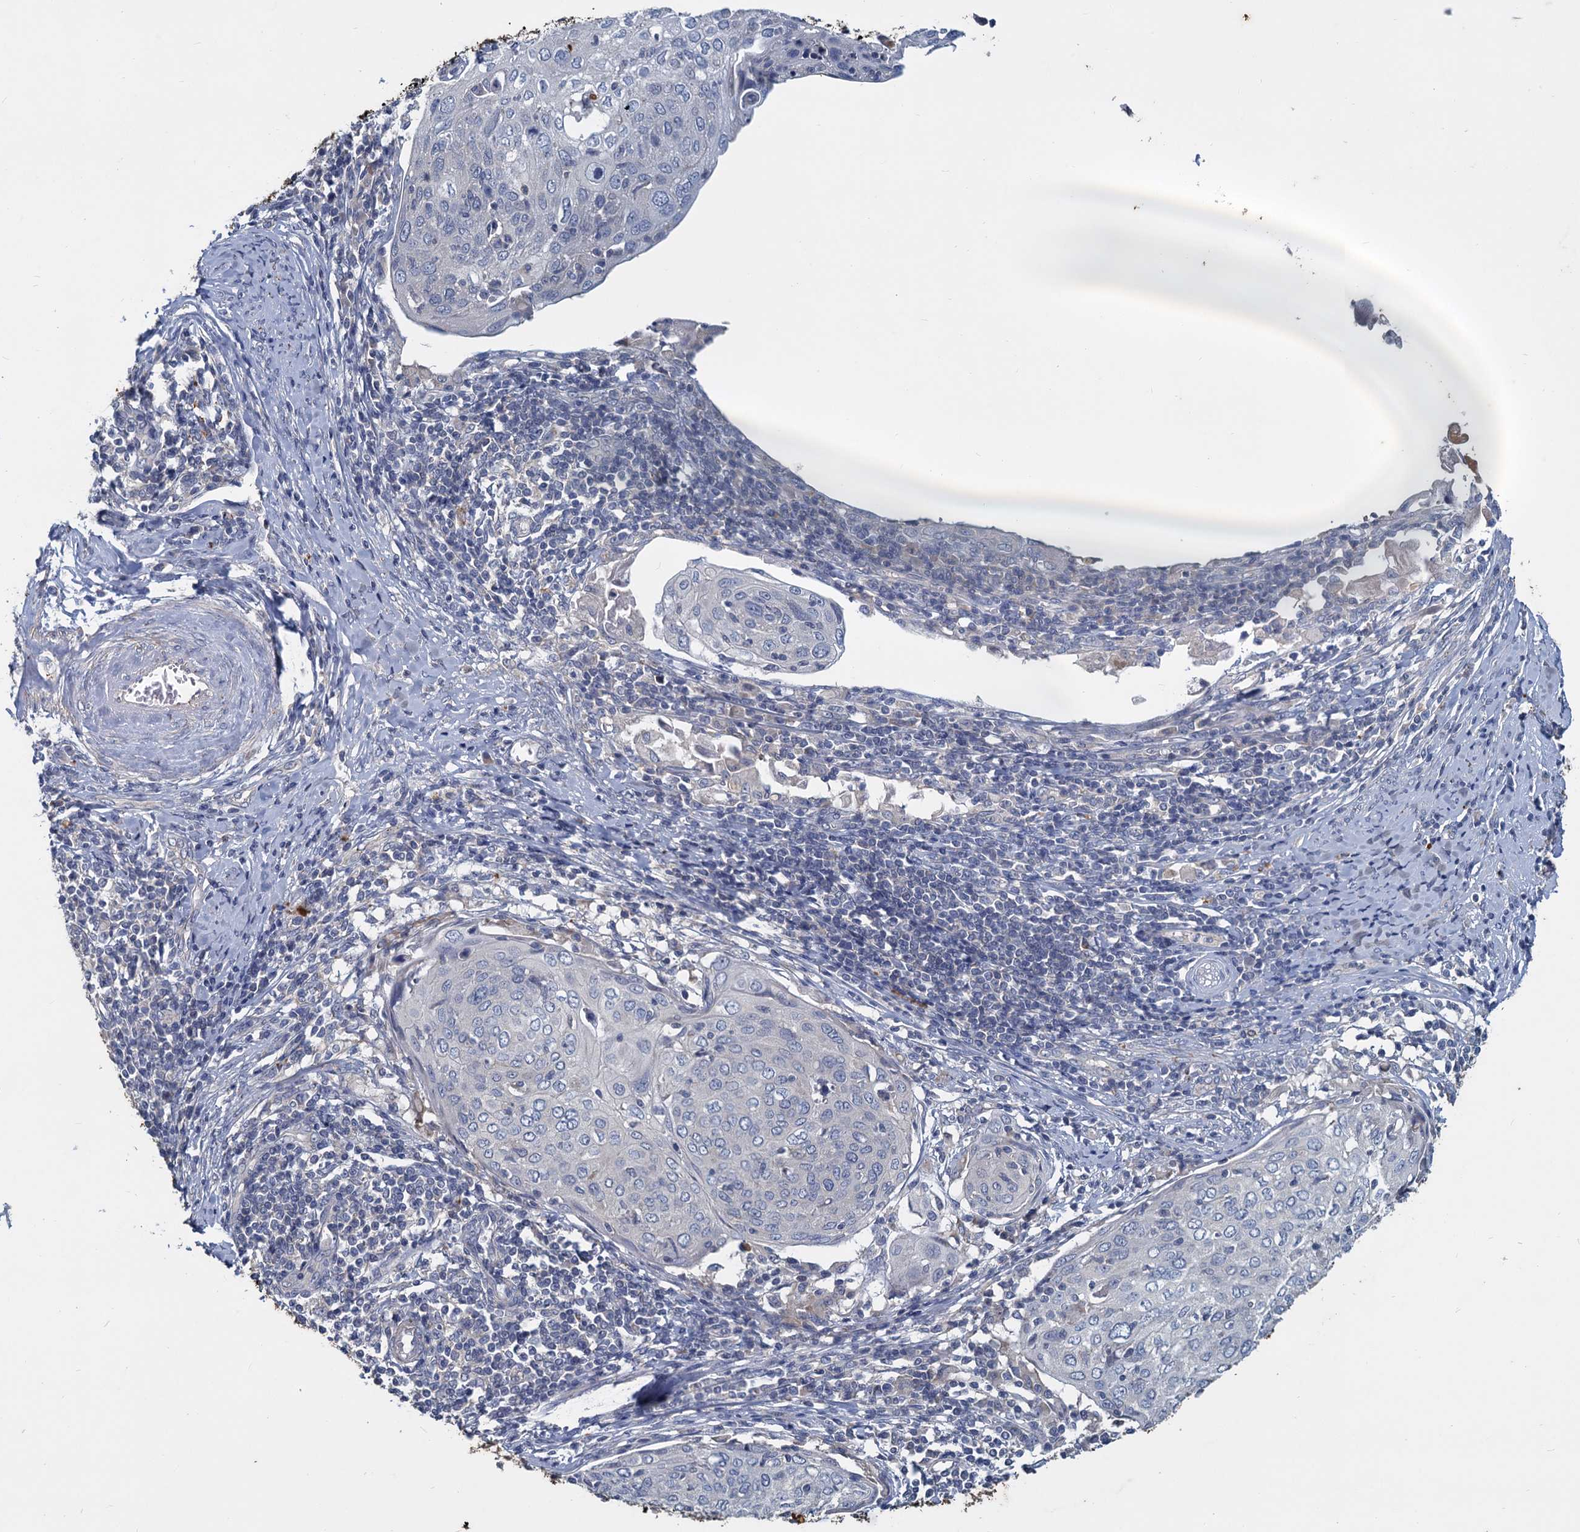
{"staining": {"intensity": "negative", "quantity": "none", "location": "none"}, "tissue": "cervical cancer", "cell_type": "Tumor cells", "image_type": "cancer", "snomed": [{"axis": "morphology", "description": "Squamous cell carcinoma, NOS"}, {"axis": "topography", "description": "Cervix"}], "caption": "IHC of cervical squamous cell carcinoma displays no expression in tumor cells. (Brightfield microscopy of DAB immunohistochemistry at high magnification).", "gene": "SLC2A7", "patient": {"sex": "female", "age": 67}}